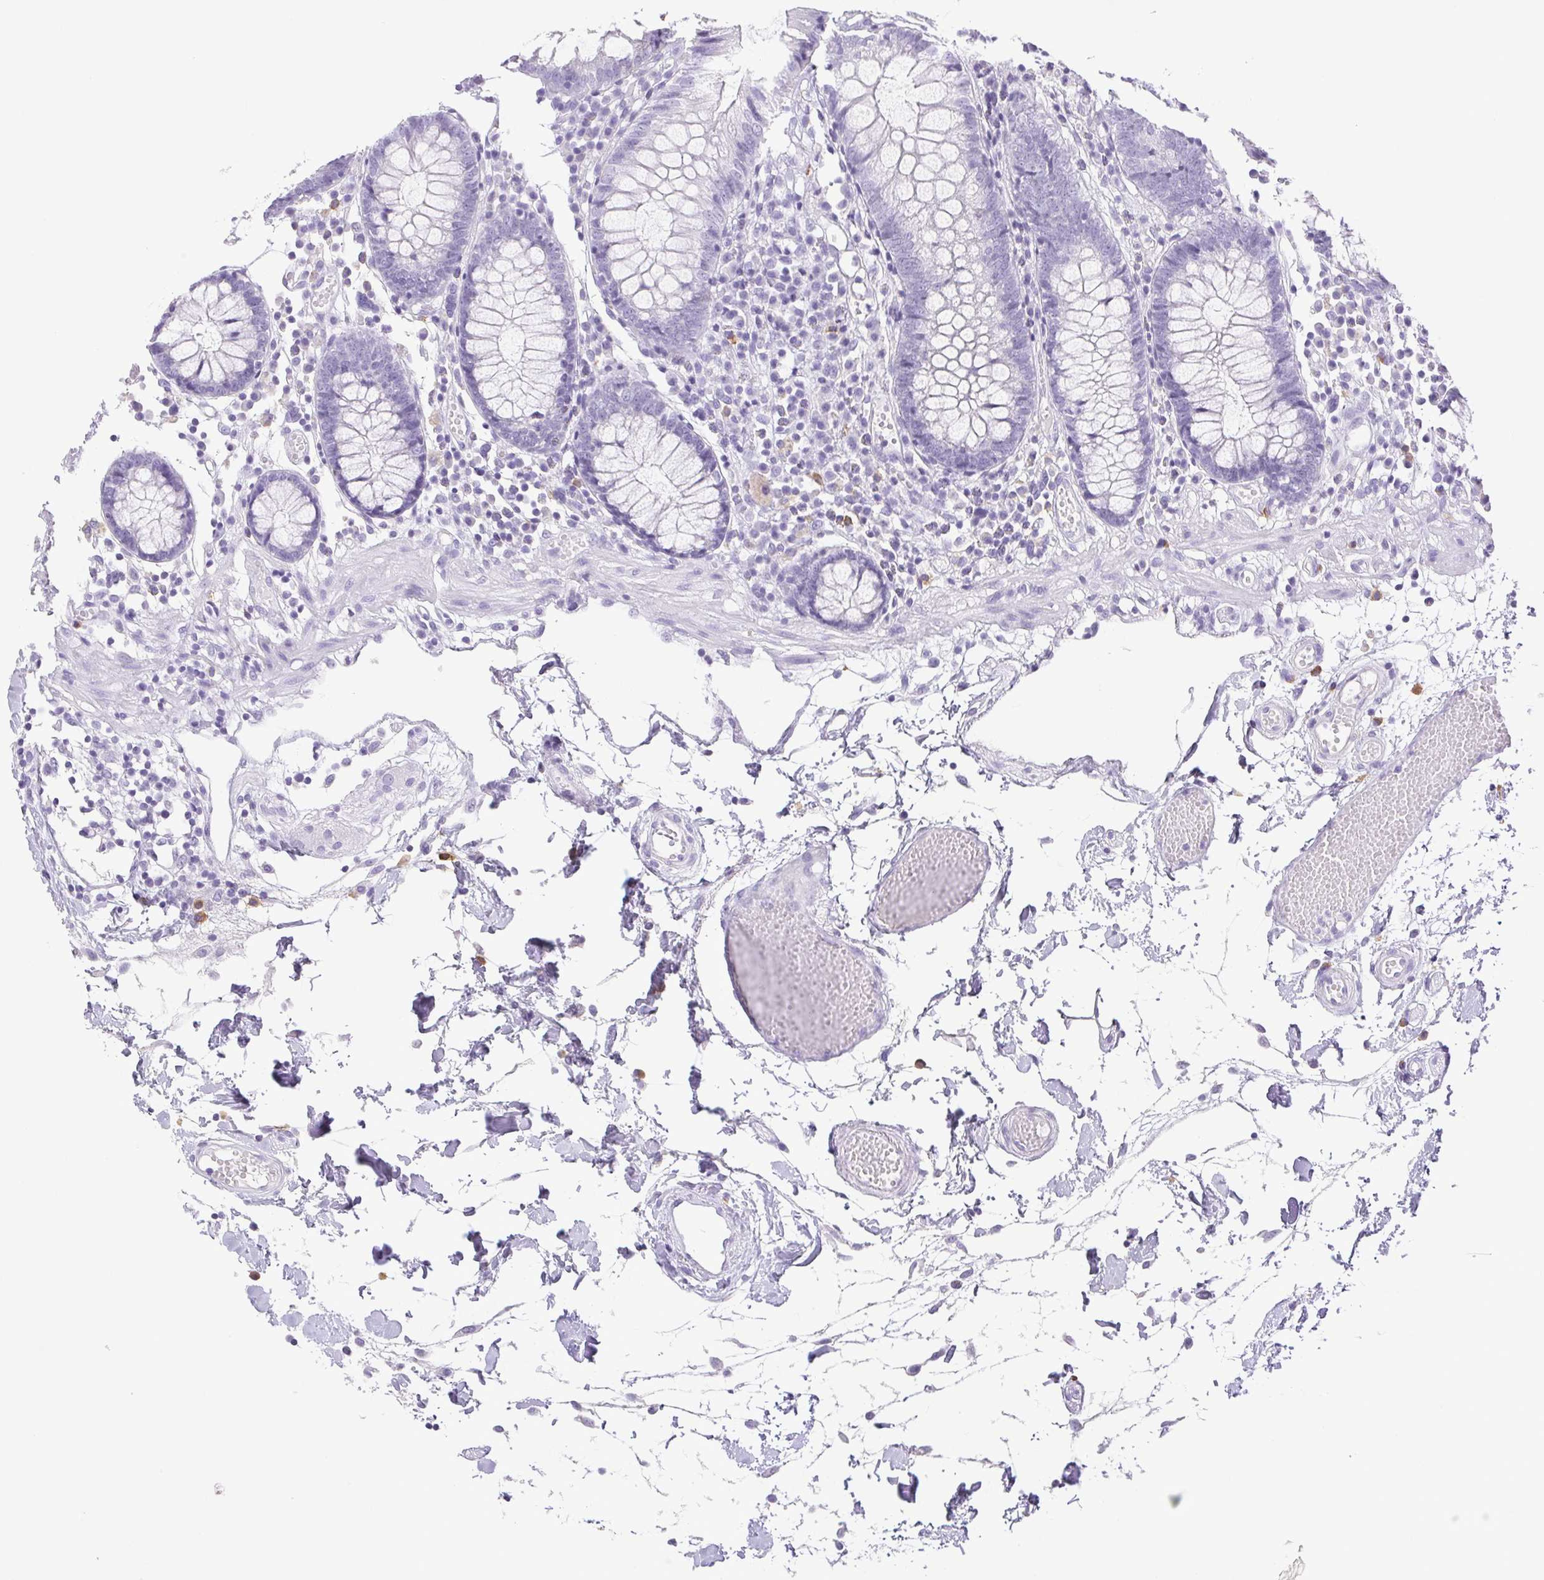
{"staining": {"intensity": "negative", "quantity": "none", "location": "none"}, "tissue": "colon", "cell_type": "Endothelial cells", "image_type": "normal", "snomed": [{"axis": "morphology", "description": "Normal tissue, NOS"}, {"axis": "morphology", "description": "Adenocarcinoma, NOS"}, {"axis": "topography", "description": "Colon"}], "caption": "High power microscopy image of an IHC histopathology image of normal colon, revealing no significant expression in endothelial cells. (DAB immunohistochemistry, high magnification).", "gene": "PAPPA2", "patient": {"sex": "male", "age": 83}}